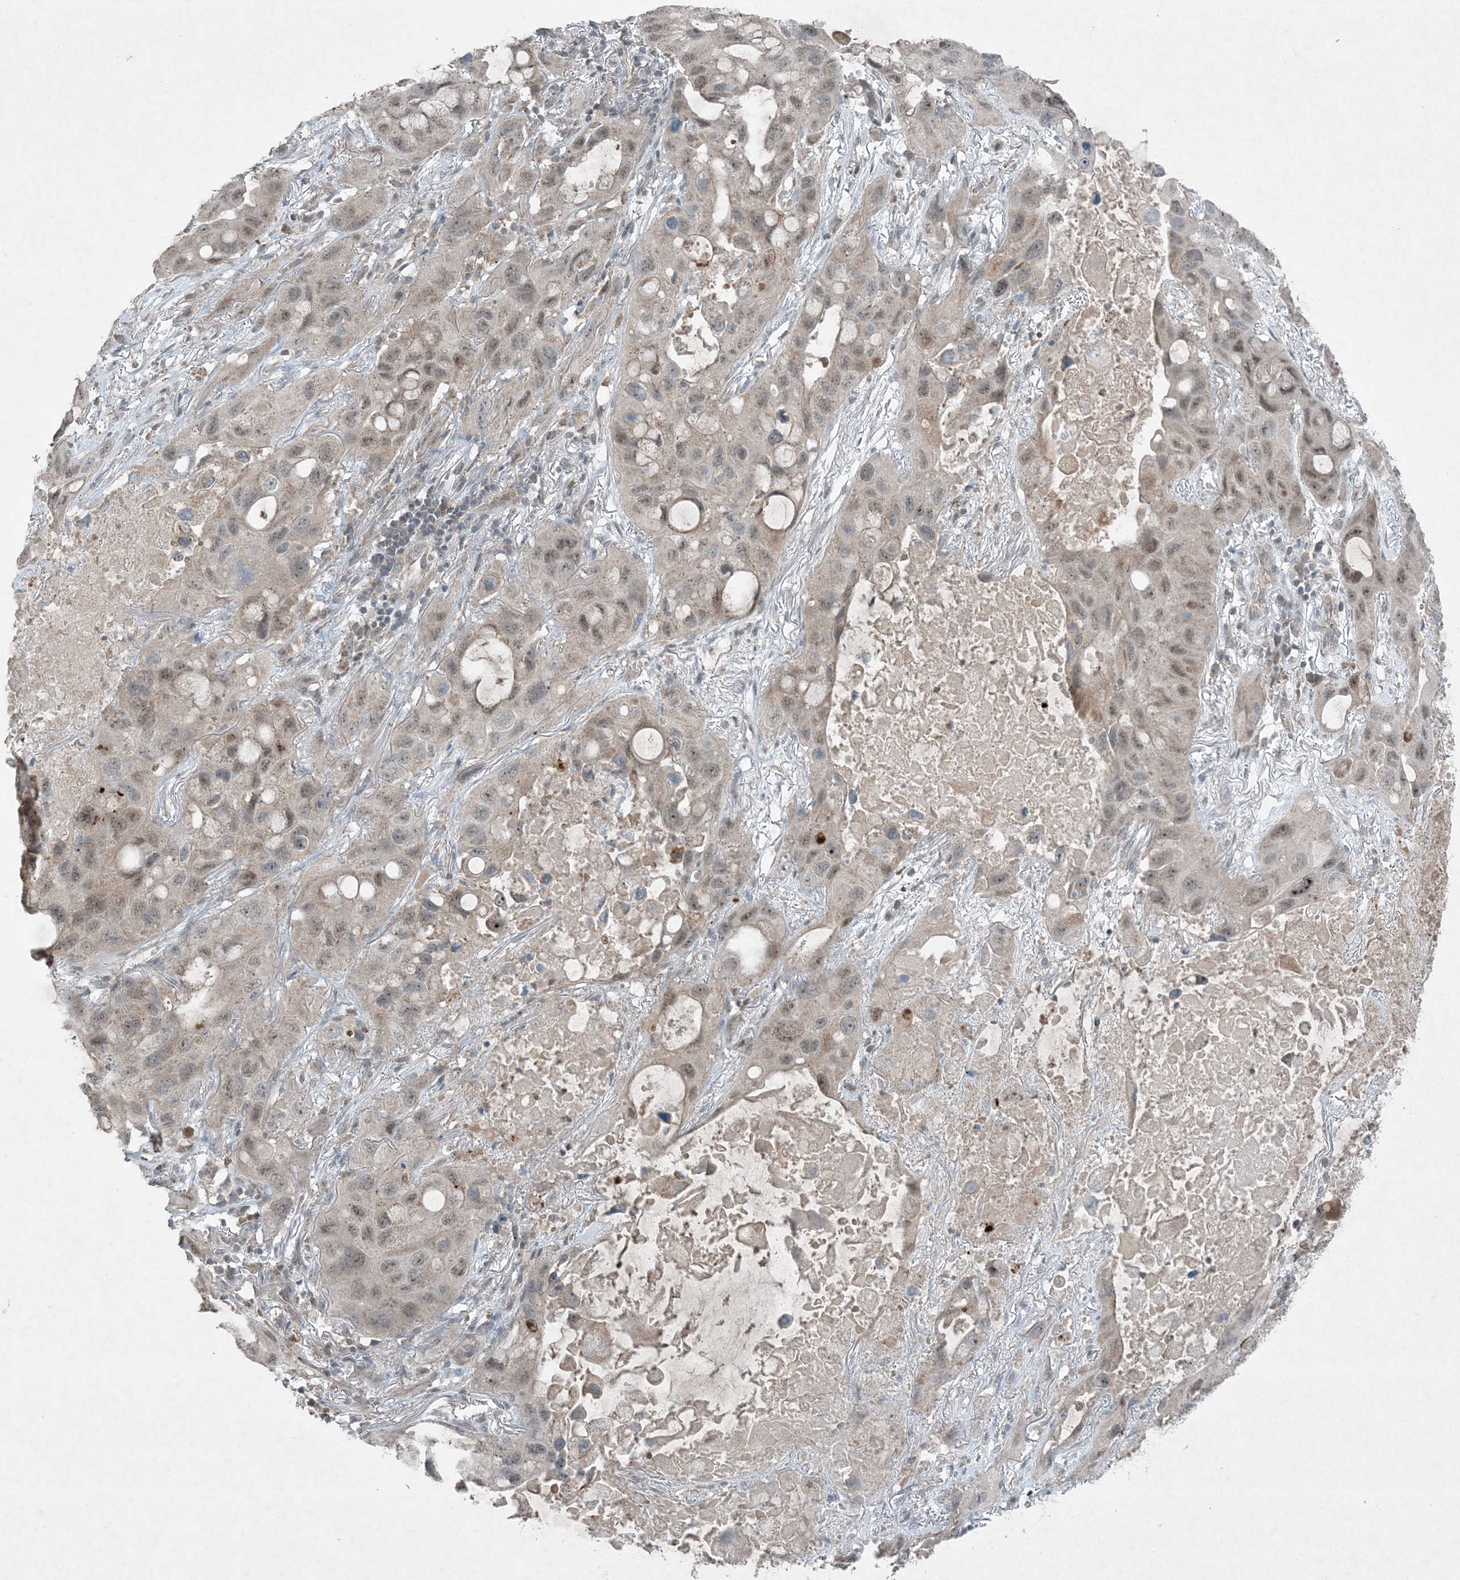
{"staining": {"intensity": "weak", "quantity": ">75%", "location": "nuclear"}, "tissue": "lung cancer", "cell_type": "Tumor cells", "image_type": "cancer", "snomed": [{"axis": "morphology", "description": "Squamous cell carcinoma, NOS"}, {"axis": "topography", "description": "Lung"}], "caption": "Immunohistochemical staining of human squamous cell carcinoma (lung) shows low levels of weak nuclear expression in about >75% of tumor cells.", "gene": "MITD1", "patient": {"sex": "female", "age": 73}}